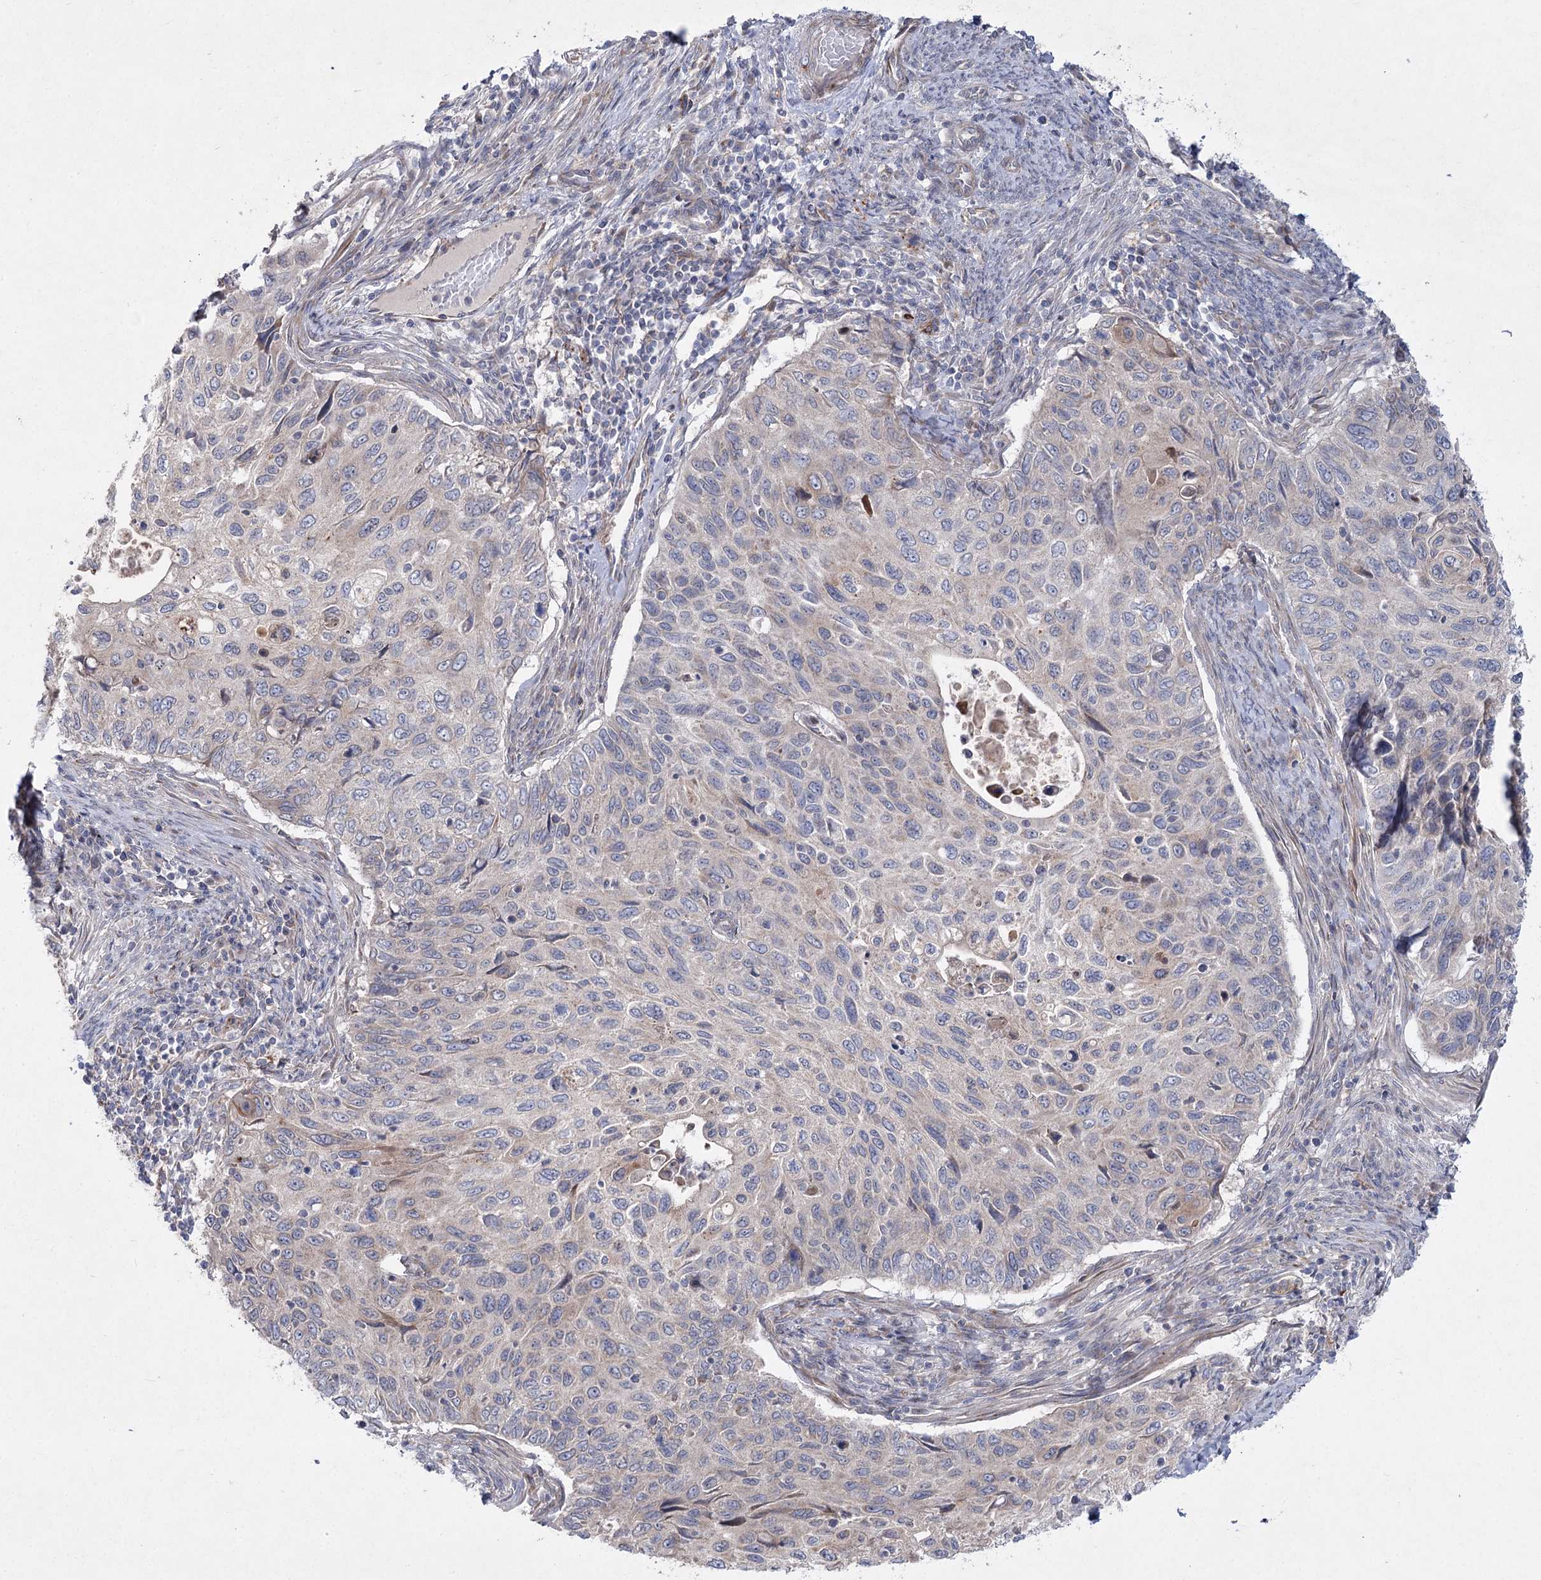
{"staining": {"intensity": "weak", "quantity": "<25%", "location": "cytoplasmic/membranous"}, "tissue": "cervical cancer", "cell_type": "Tumor cells", "image_type": "cancer", "snomed": [{"axis": "morphology", "description": "Squamous cell carcinoma, NOS"}, {"axis": "topography", "description": "Cervix"}], "caption": "High power microscopy image of an IHC image of cervical cancer, revealing no significant positivity in tumor cells.", "gene": "SH3BP5L", "patient": {"sex": "female", "age": 70}}